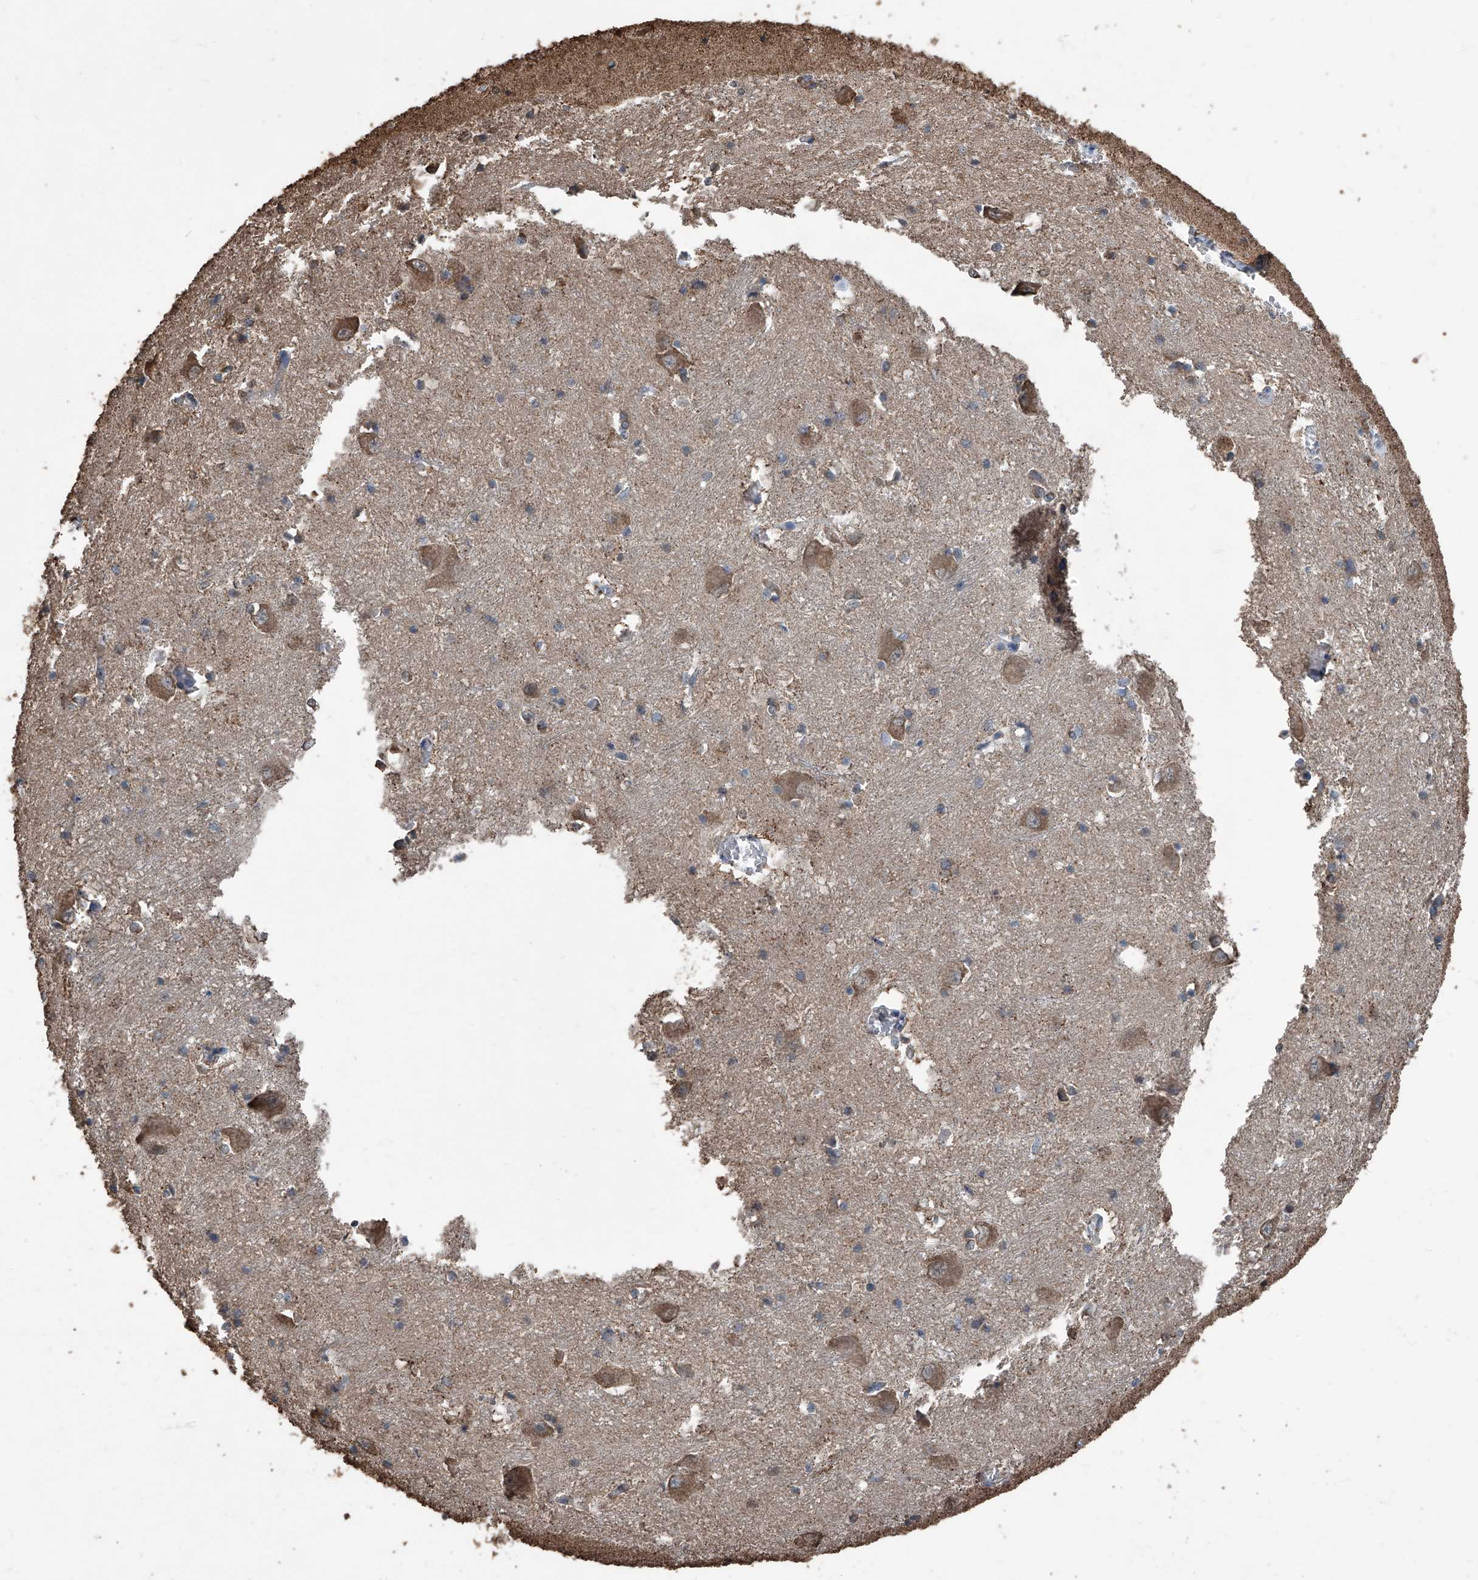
{"staining": {"intensity": "weak", "quantity": "25%-75%", "location": "cytoplasmic/membranous"}, "tissue": "caudate", "cell_type": "Glial cells", "image_type": "normal", "snomed": [{"axis": "morphology", "description": "Normal tissue, NOS"}, {"axis": "topography", "description": "Lateral ventricle wall"}], "caption": "Caudate stained with IHC demonstrates weak cytoplasmic/membranous expression in approximately 25%-75% of glial cells. (IHC, brightfield microscopy, high magnification).", "gene": "STARD7", "patient": {"sex": "male", "age": 37}}